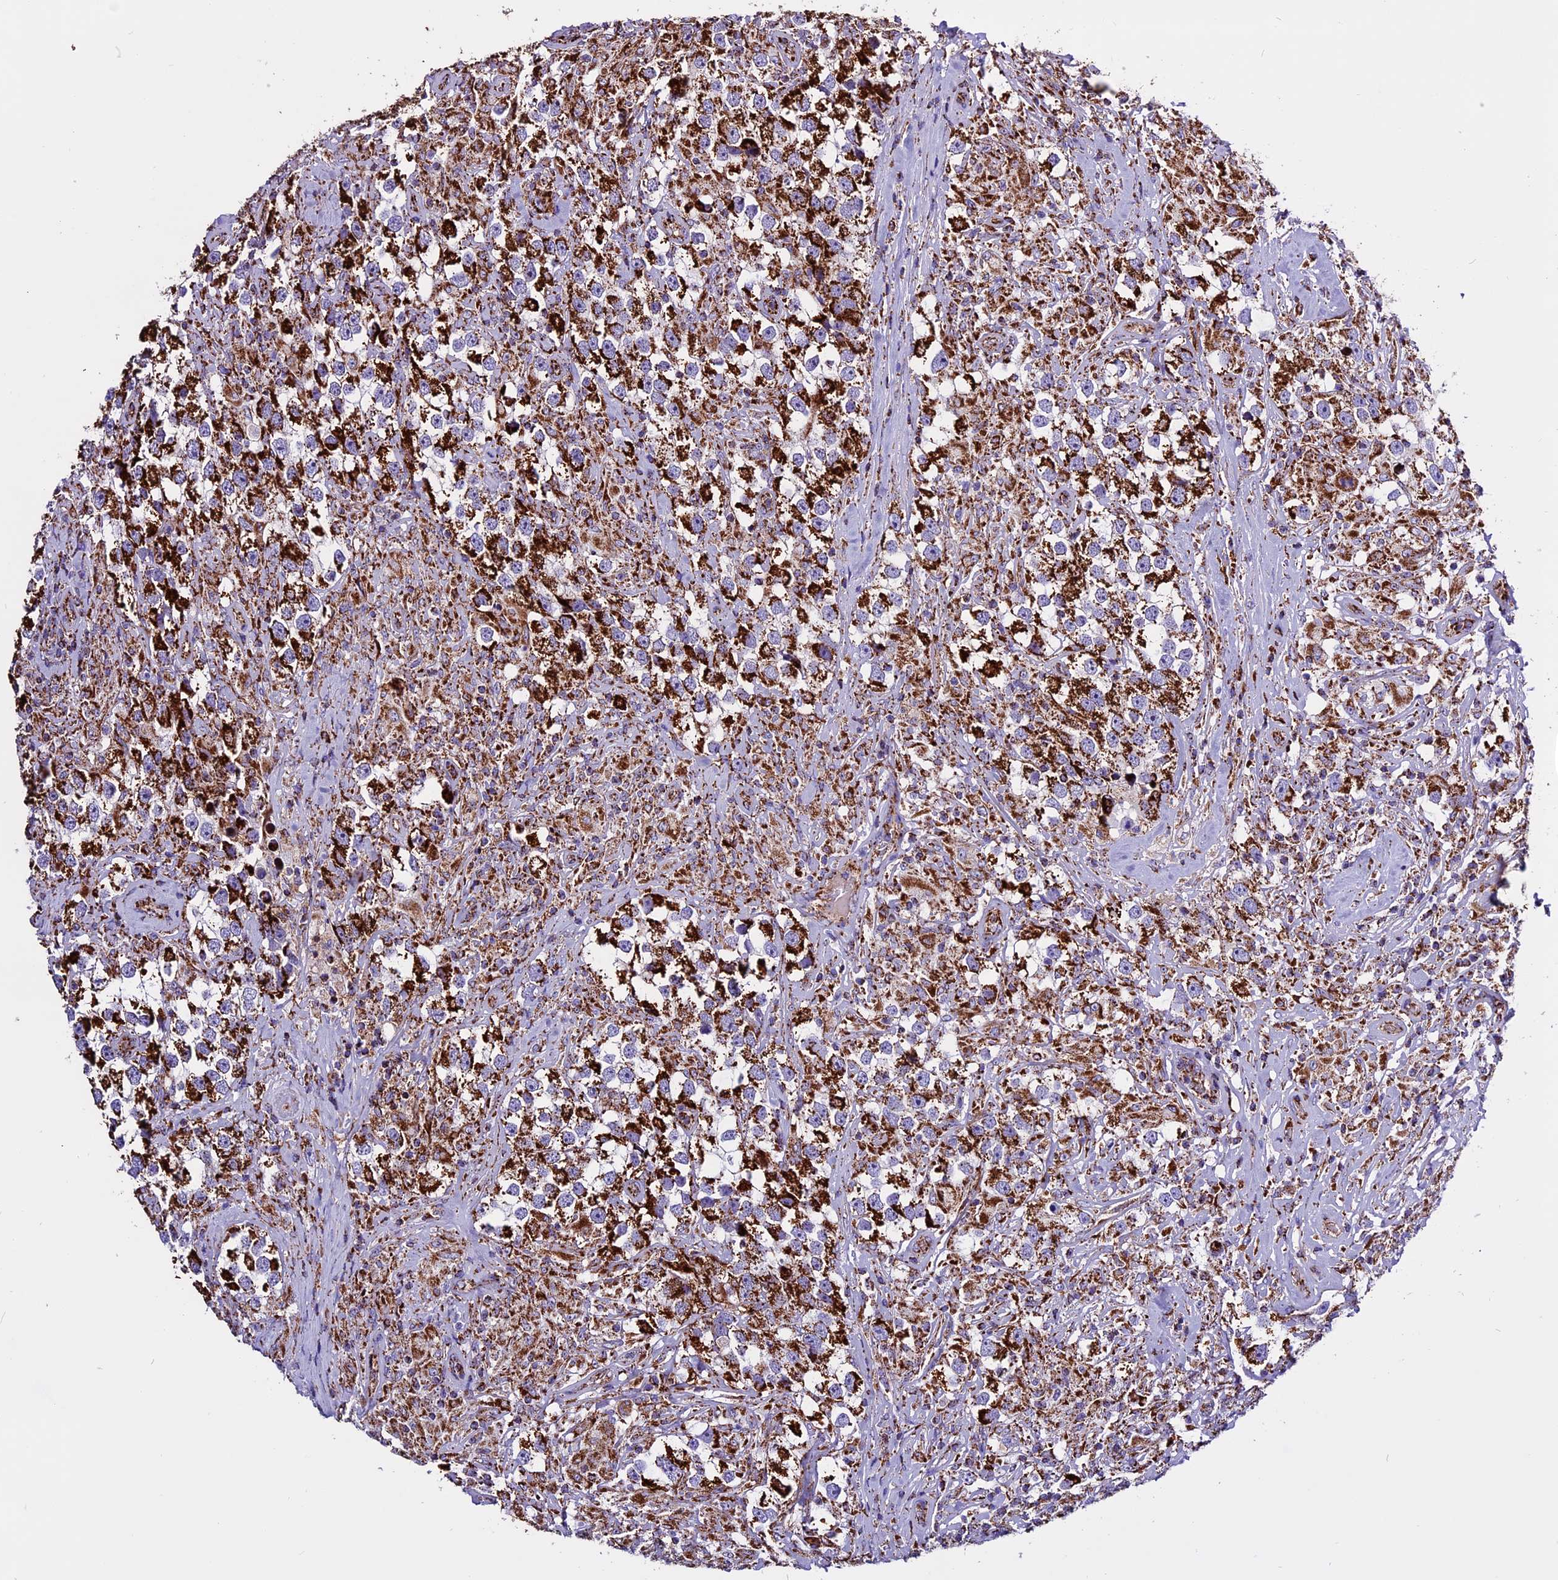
{"staining": {"intensity": "strong", "quantity": ">75%", "location": "cytoplasmic/membranous"}, "tissue": "testis cancer", "cell_type": "Tumor cells", "image_type": "cancer", "snomed": [{"axis": "morphology", "description": "Seminoma, NOS"}, {"axis": "topography", "description": "Testis"}], "caption": "A histopathology image of human seminoma (testis) stained for a protein demonstrates strong cytoplasmic/membranous brown staining in tumor cells. Nuclei are stained in blue.", "gene": "CX3CL1", "patient": {"sex": "male", "age": 46}}